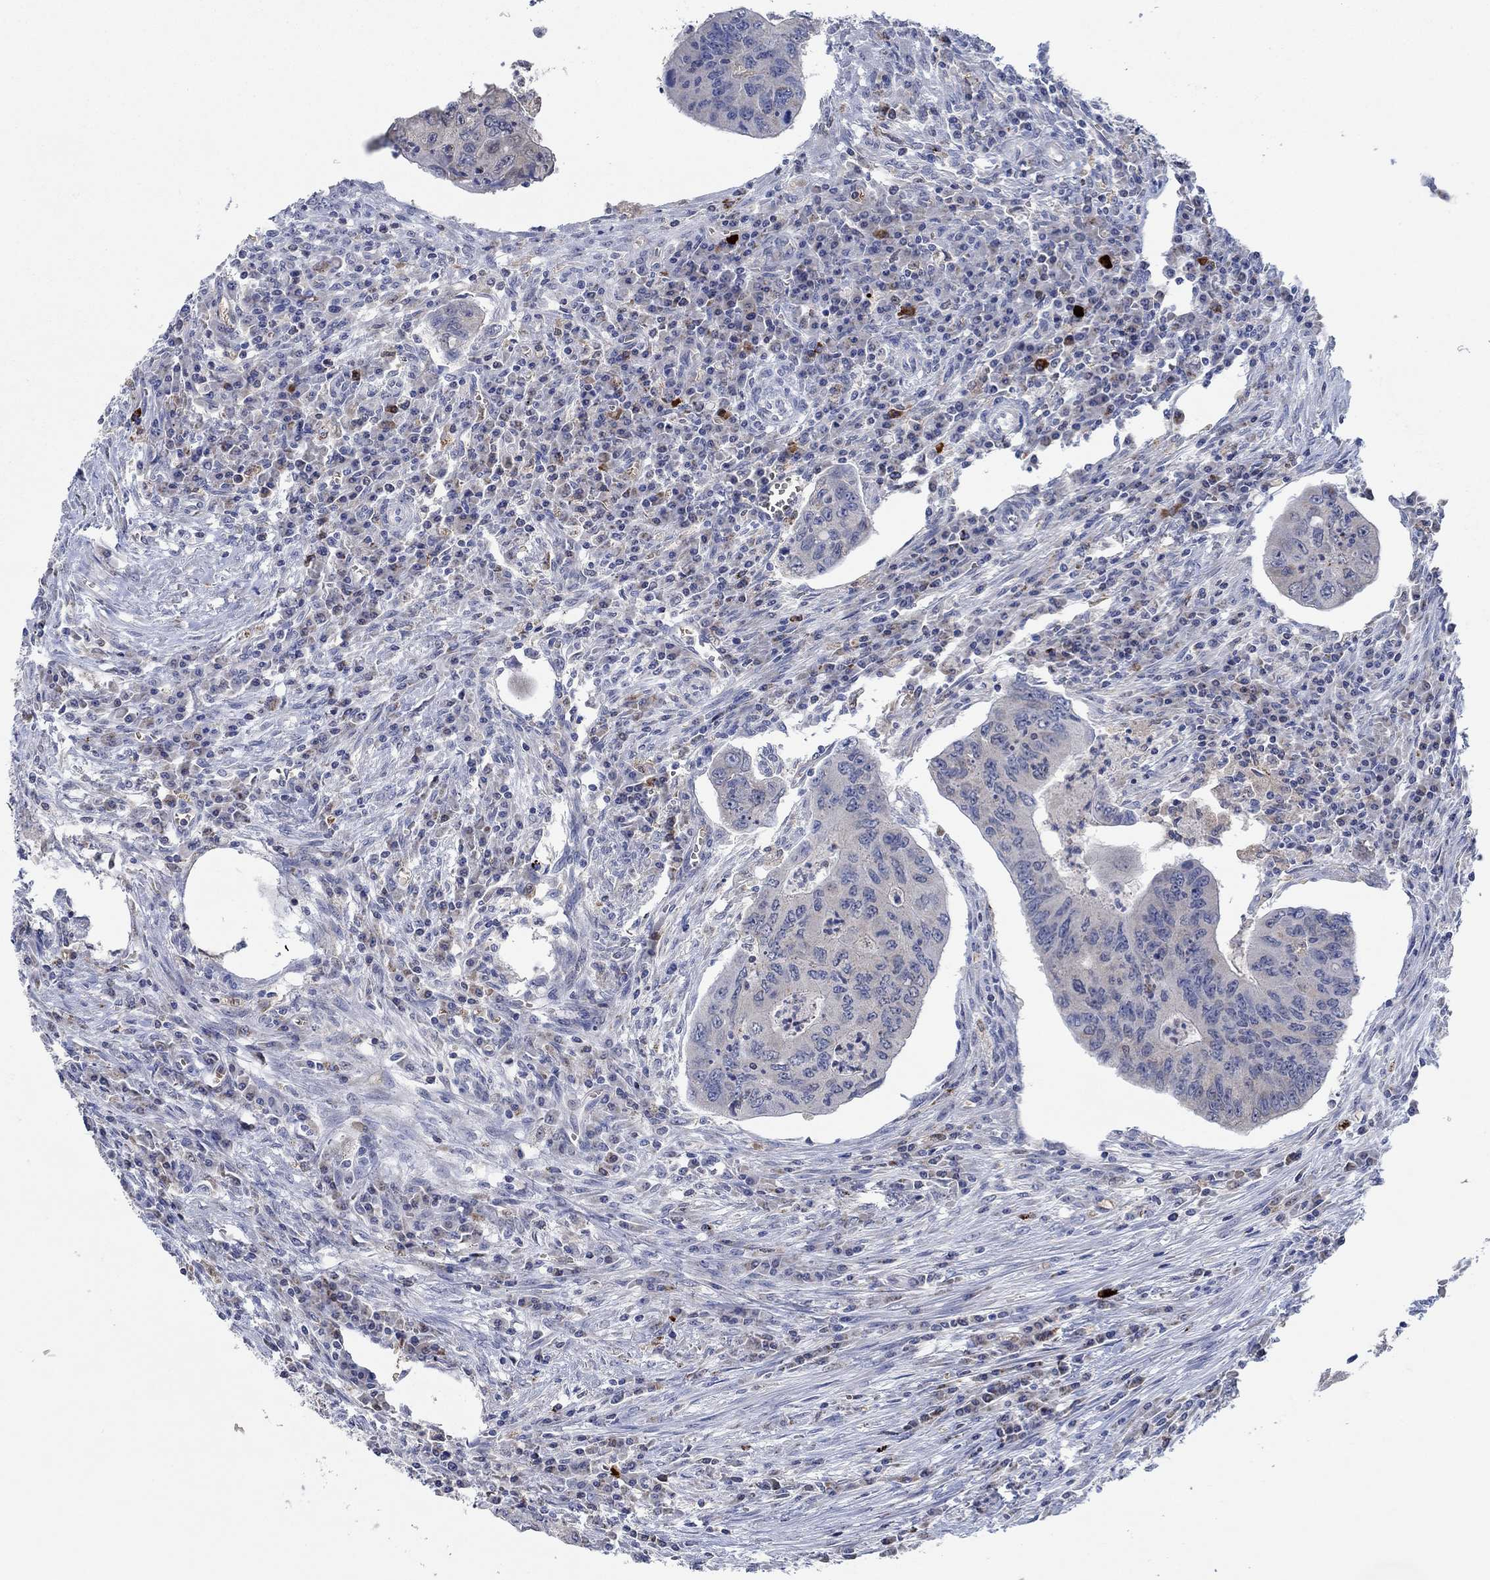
{"staining": {"intensity": "negative", "quantity": "none", "location": "none"}, "tissue": "colorectal cancer", "cell_type": "Tumor cells", "image_type": "cancer", "snomed": [{"axis": "morphology", "description": "Adenocarcinoma, NOS"}, {"axis": "topography", "description": "Colon"}], "caption": "Image shows no protein positivity in tumor cells of colorectal adenocarcinoma tissue. The staining was performed using DAB (3,3'-diaminobenzidine) to visualize the protein expression in brown, while the nuclei were stained in blue with hematoxylin (Magnification: 20x).", "gene": "MPP1", "patient": {"sex": "male", "age": 53}}